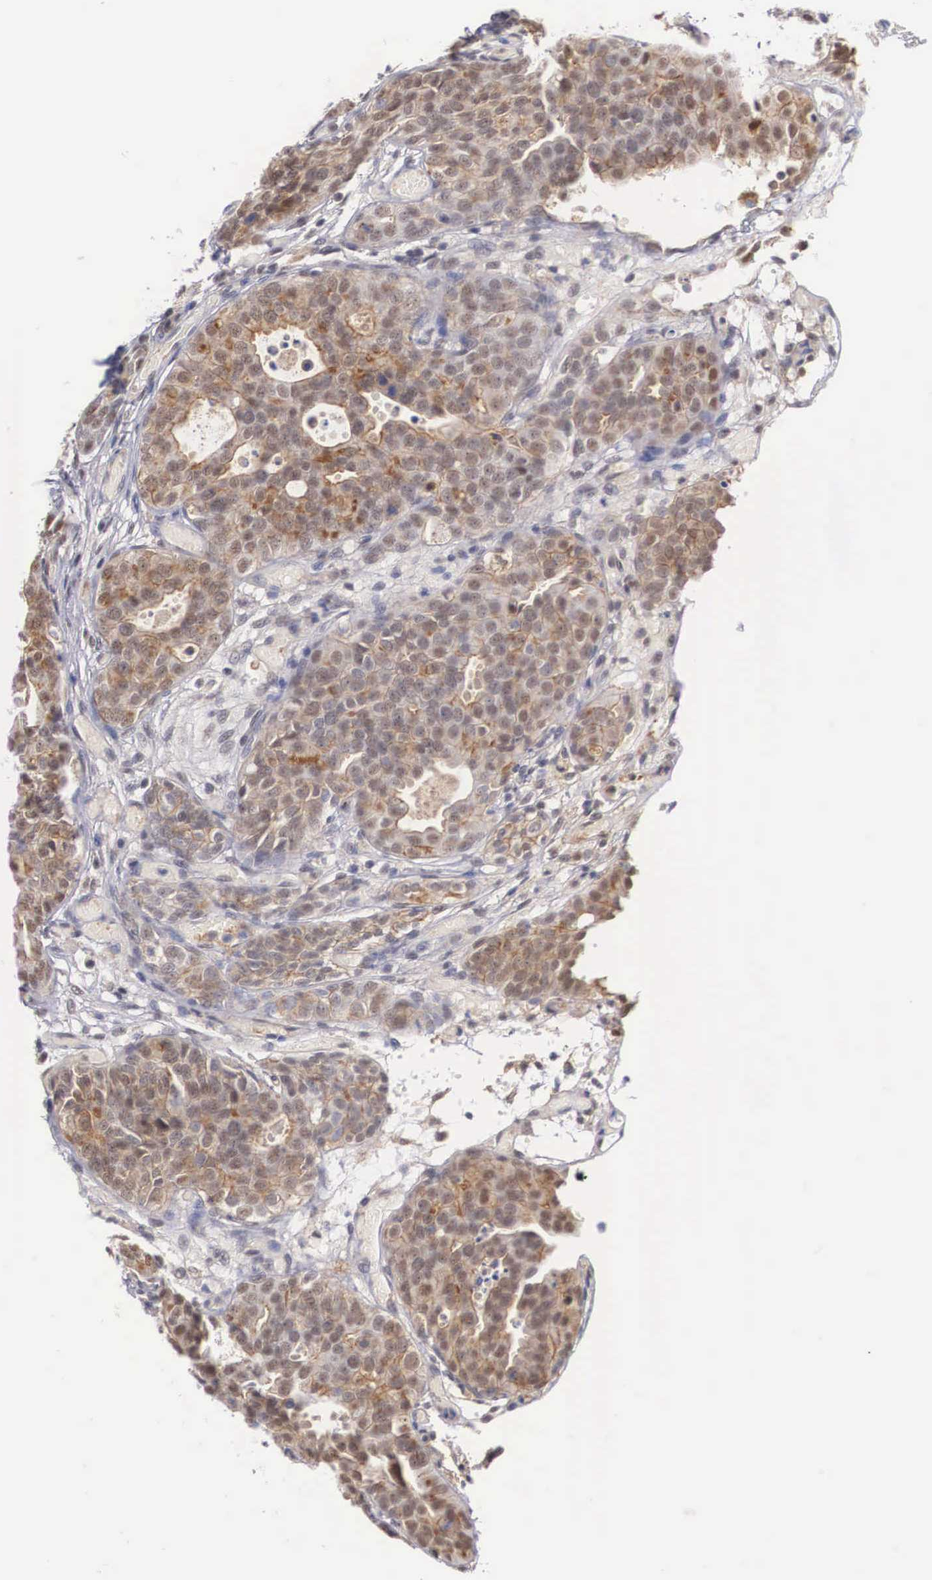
{"staining": {"intensity": "moderate", "quantity": "25%-75%", "location": "cytoplasmic/membranous,nuclear"}, "tissue": "urothelial cancer", "cell_type": "Tumor cells", "image_type": "cancer", "snomed": [{"axis": "morphology", "description": "Urothelial carcinoma, High grade"}, {"axis": "topography", "description": "Urinary bladder"}], "caption": "Tumor cells exhibit medium levels of moderate cytoplasmic/membranous and nuclear positivity in about 25%-75% of cells in human high-grade urothelial carcinoma.", "gene": "NR4A2", "patient": {"sex": "male", "age": 78}}